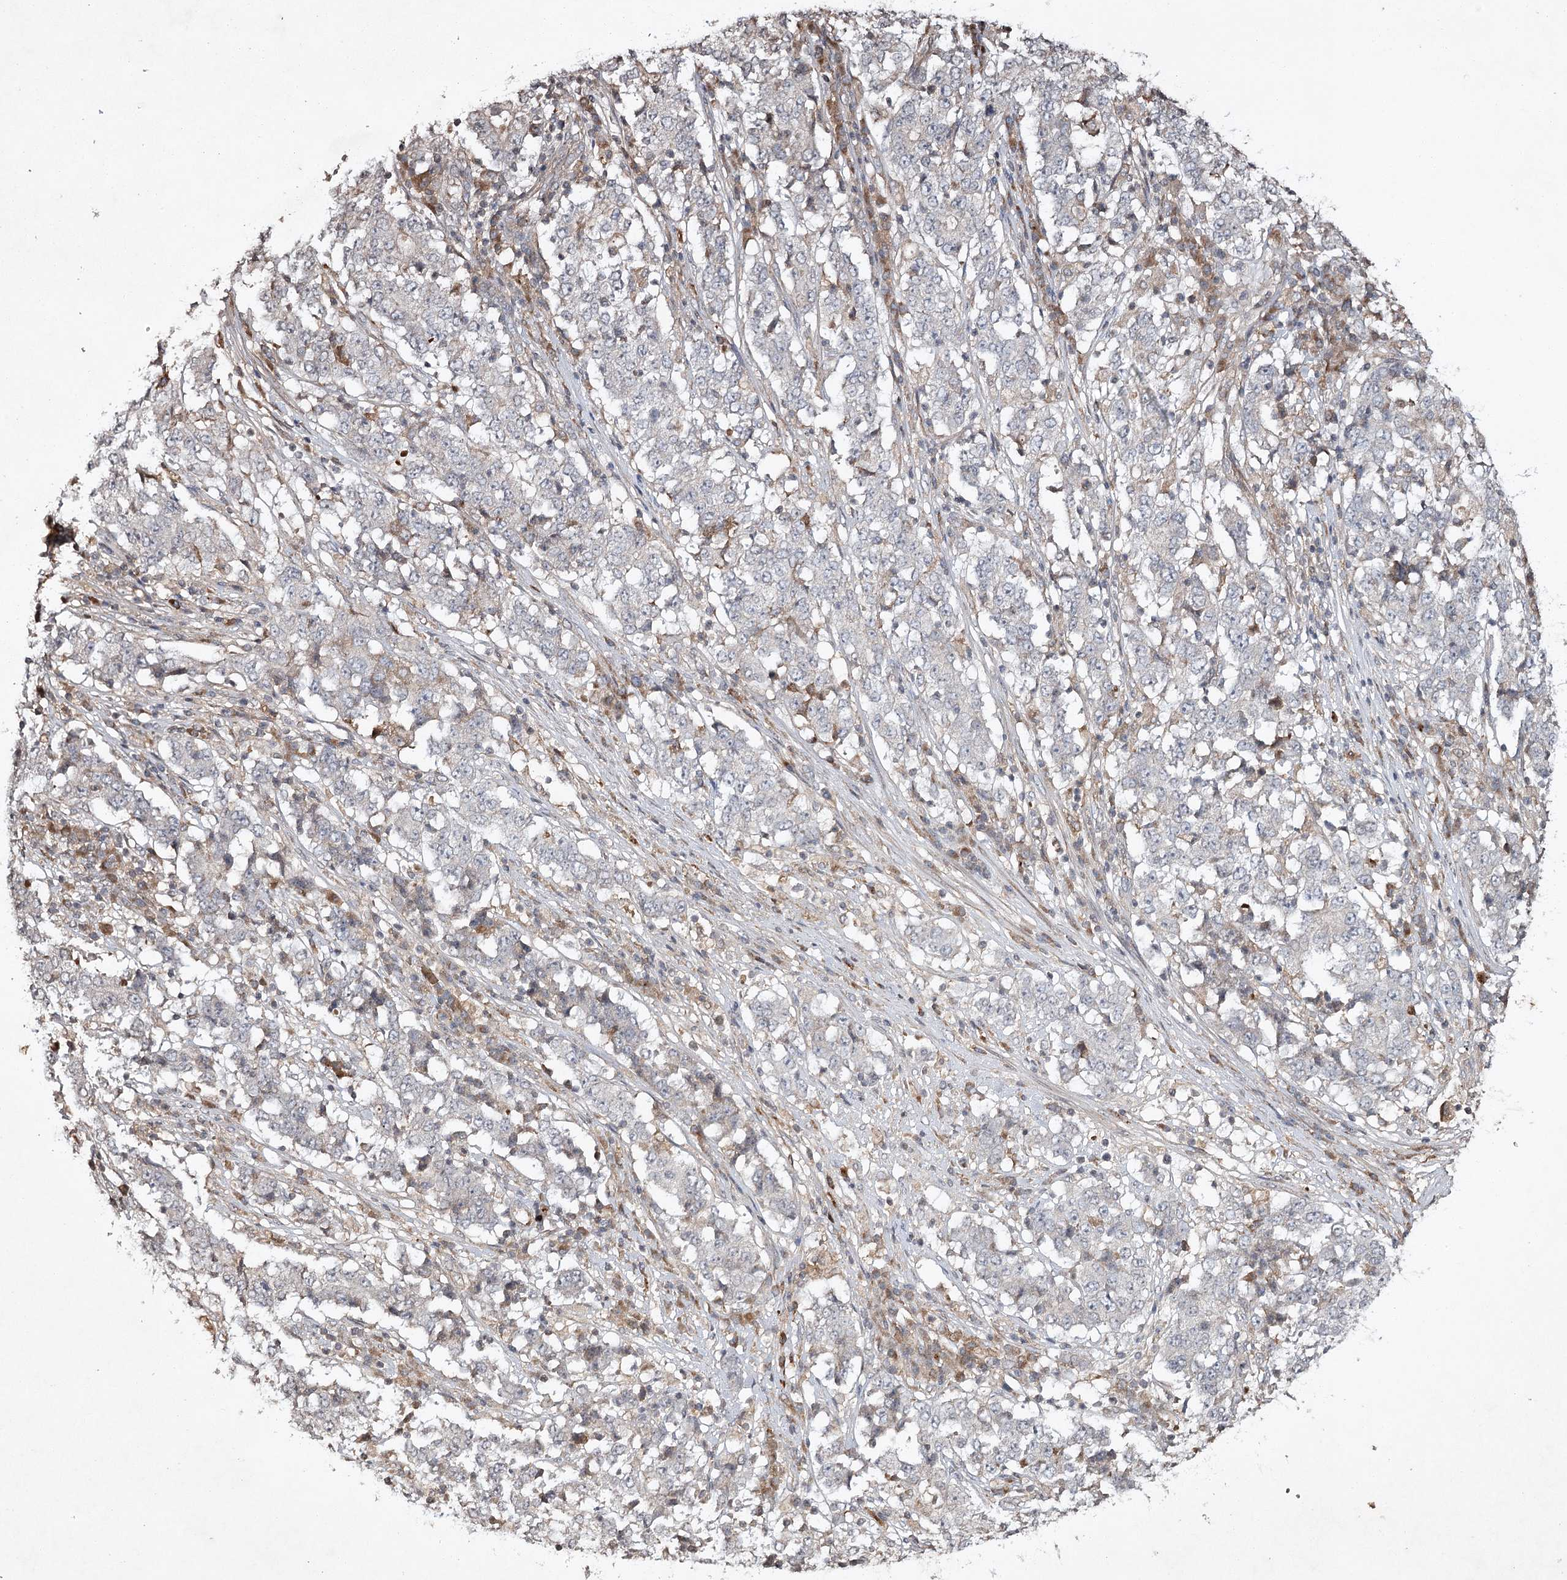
{"staining": {"intensity": "negative", "quantity": "none", "location": "none"}, "tissue": "stomach cancer", "cell_type": "Tumor cells", "image_type": "cancer", "snomed": [{"axis": "morphology", "description": "Adenocarcinoma, NOS"}, {"axis": "topography", "description": "Stomach"}], "caption": "DAB immunohistochemical staining of human stomach cancer (adenocarcinoma) reveals no significant expression in tumor cells.", "gene": "CYP2B6", "patient": {"sex": "male", "age": 59}}